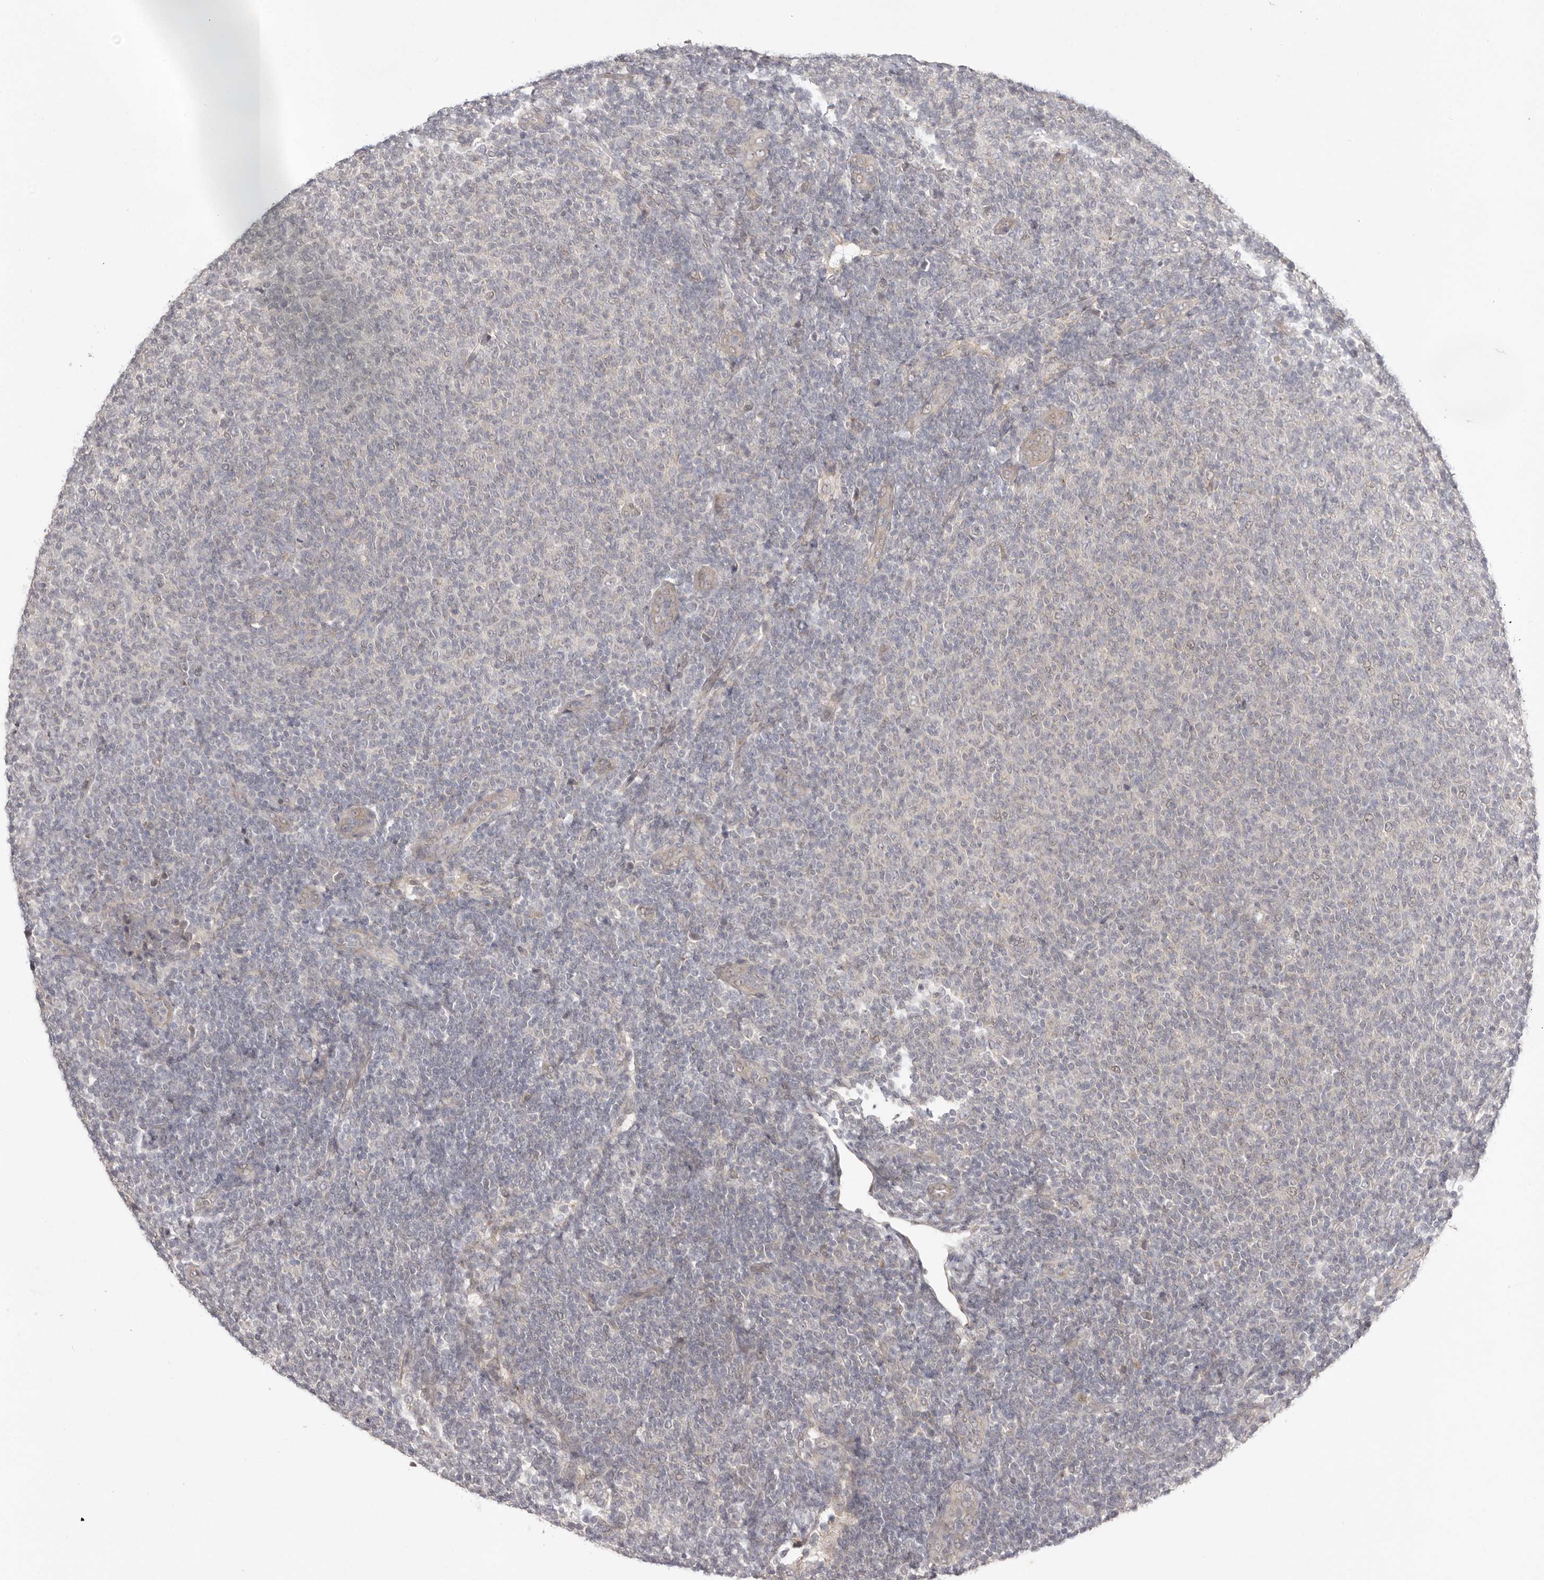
{"staining": {"intensity": "negative", "quantity": "none", "location": "none"}, "tissue": "lymphoma", "cell_type": "Tumor cells", "image_type": "cancer", "snomed": [{"axis": "morphology", "description": "Malignant lymphoma, non-Hodgkin's type, Low grade"}, {"axis": "topography", "description": "Lymph node"}], "caption": "Lymphoma was stained to show a protein in brown. There is no significant staining in tumor cells.", "gene": "NSUN4", "patient": {"sex": "male", "age": 66}}